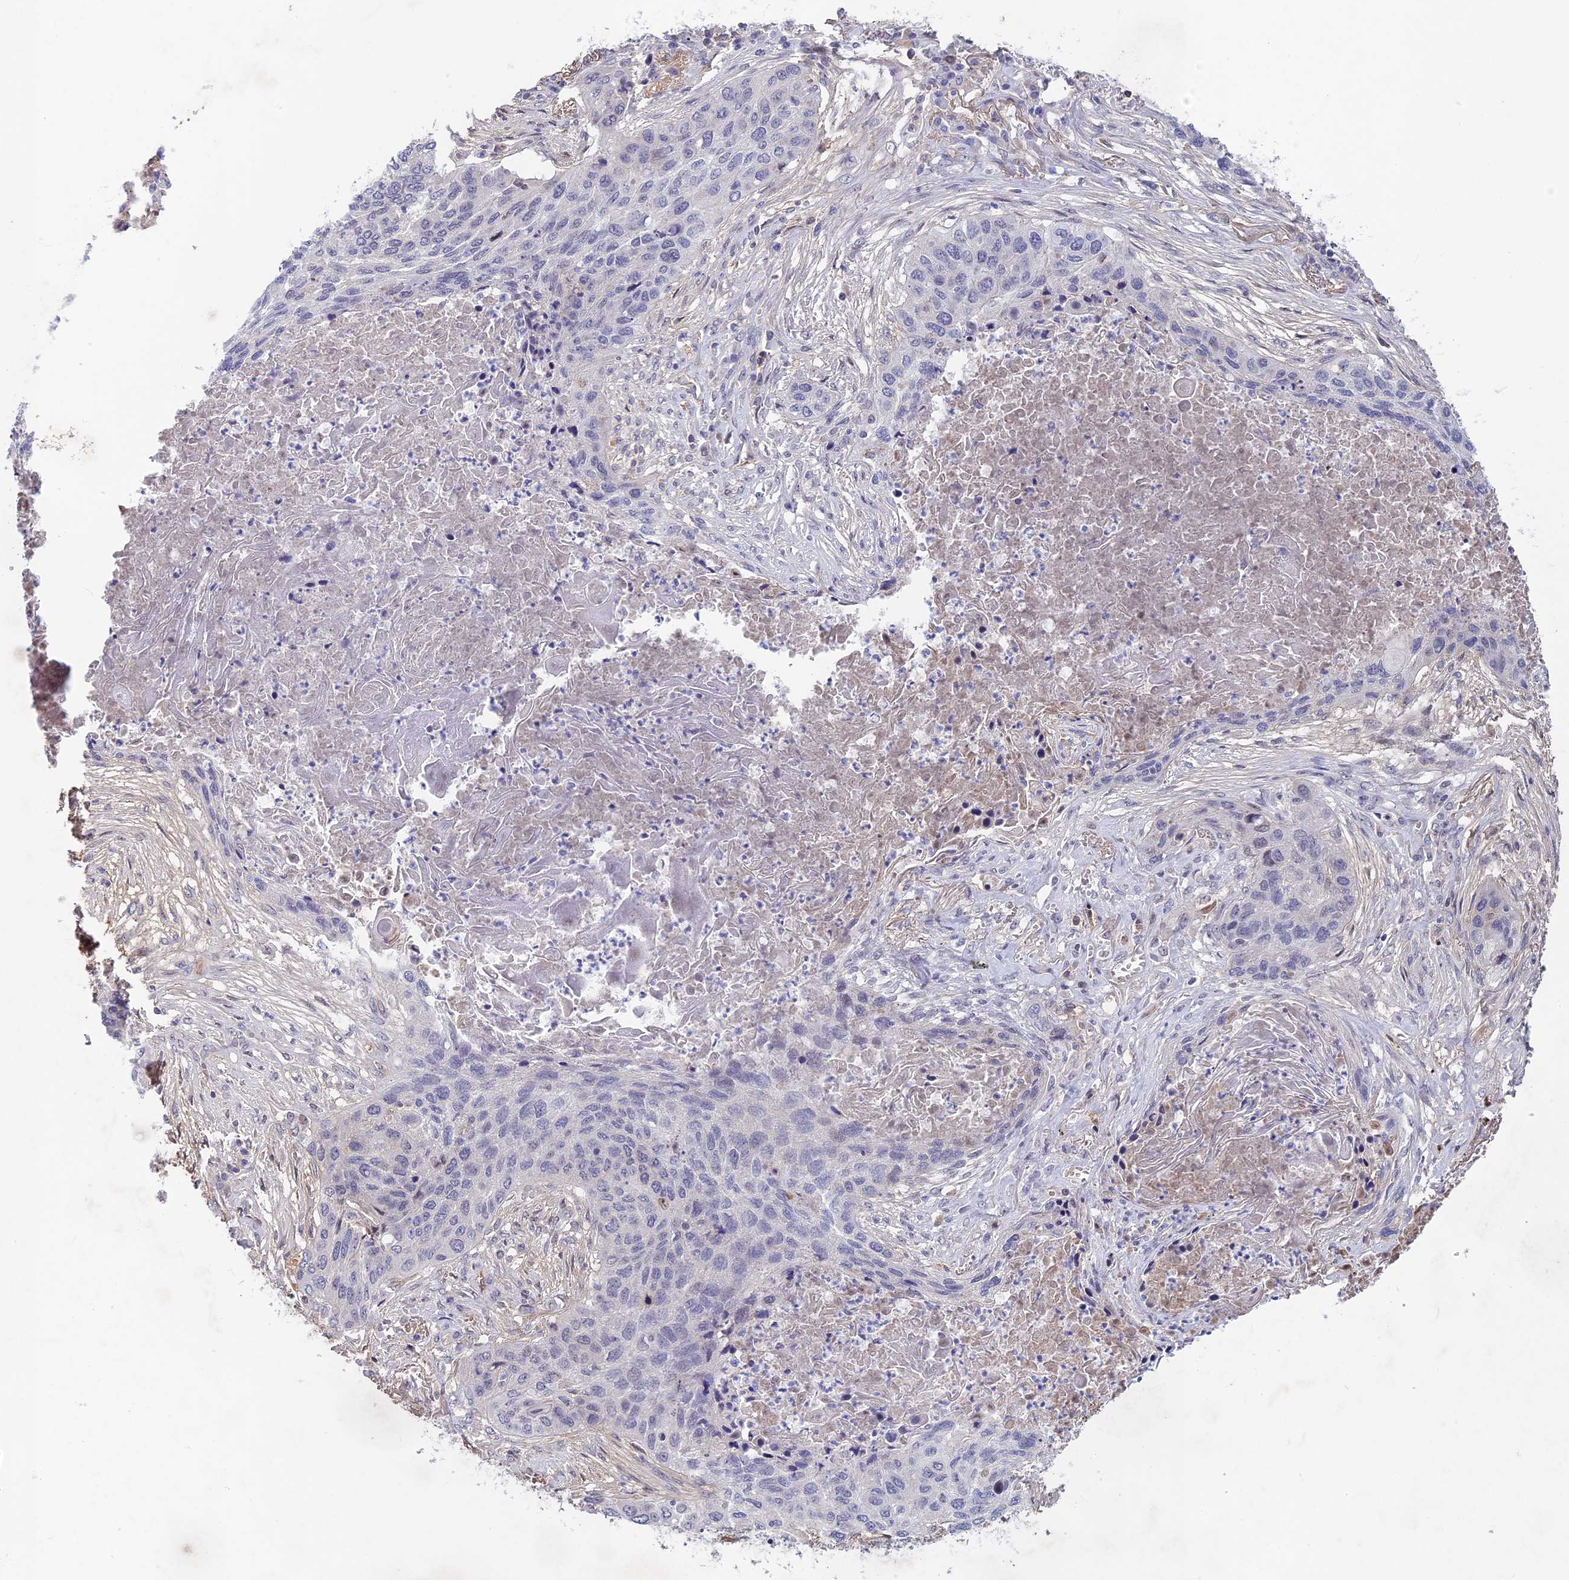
{"staining": {"intensity": "negative", "quantity": "none", "location": "none"}, "tissue": "lung cancer", "cell_type": "Tumor cells", "image_type": "cancer", "snomed": [{"axis": "morphology", "description": "Squamous cell carcinoma, NOS"}, {"axis": "topography", "description": "Lung"}], "caption": "Immunohistochemical staining of human squamous cell carcinoma (lung) reveals no significant positivity in tumor cells.", "gene": "FKBPL", "patient": {"sex": "female", "age": 63}}